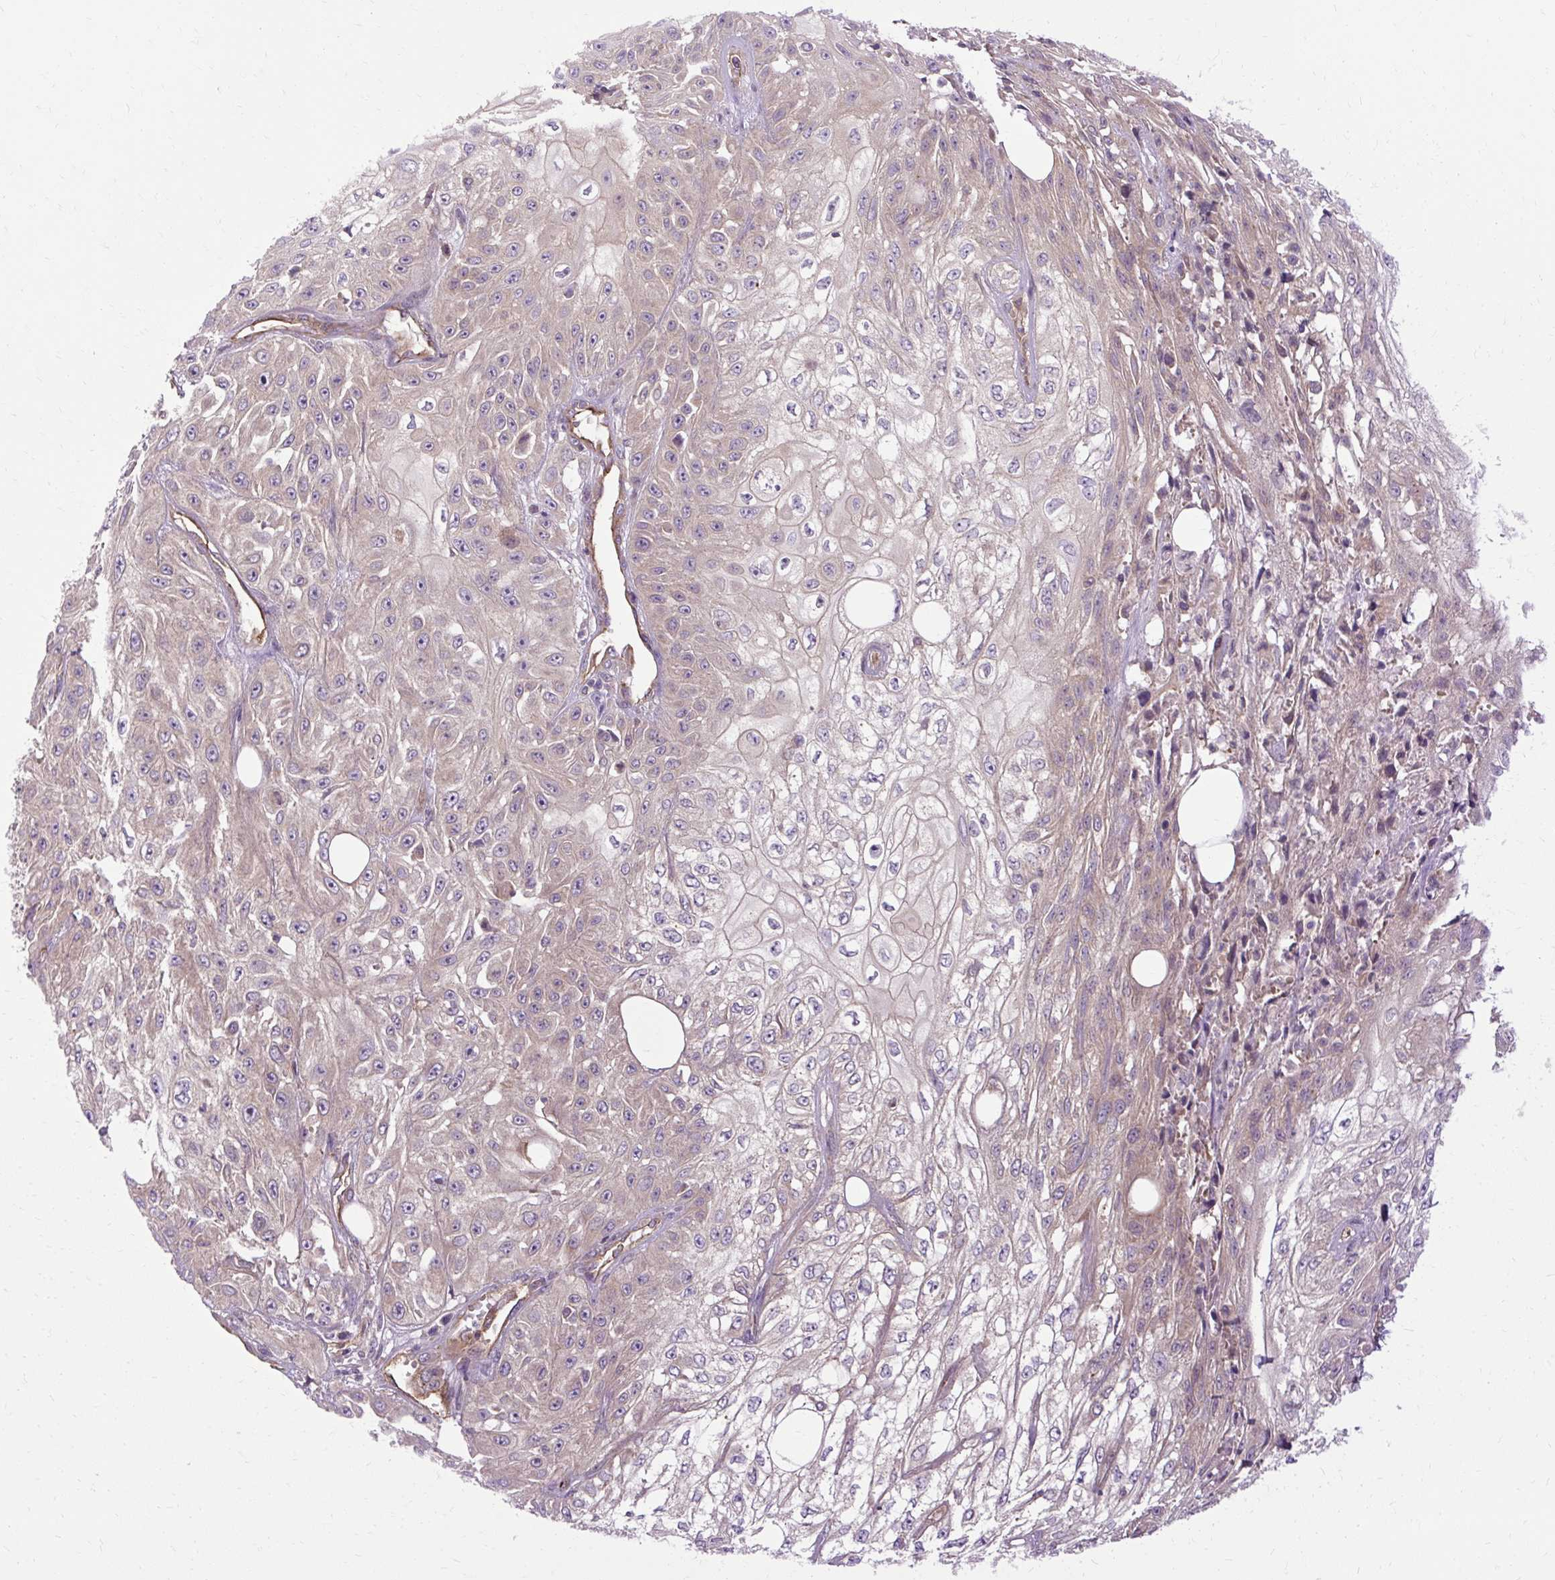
{"staining": {"intensity": "negative", "quantity": "none", "location": "none"}, "tissue": "skin cancer", "cell_type": "Tumor cells", "image_type": "cancer", "snomed": [{"axis": "morphology", "description": "Squamous cell carcinoma, NOS"}, {"axis": "morphology", "description": "Squamous cell carcinoma, metastatic, NOS"}, {"axis": "topography", "description": "Skin"}, {"axis": "topography", "description": "Lymph node"}], "caption": "An image of skin cancer stained for a protein displays no brown staining in tumor cells.", "gene": "CCDC93", "patient": {"sex": "male", "age": 75}}